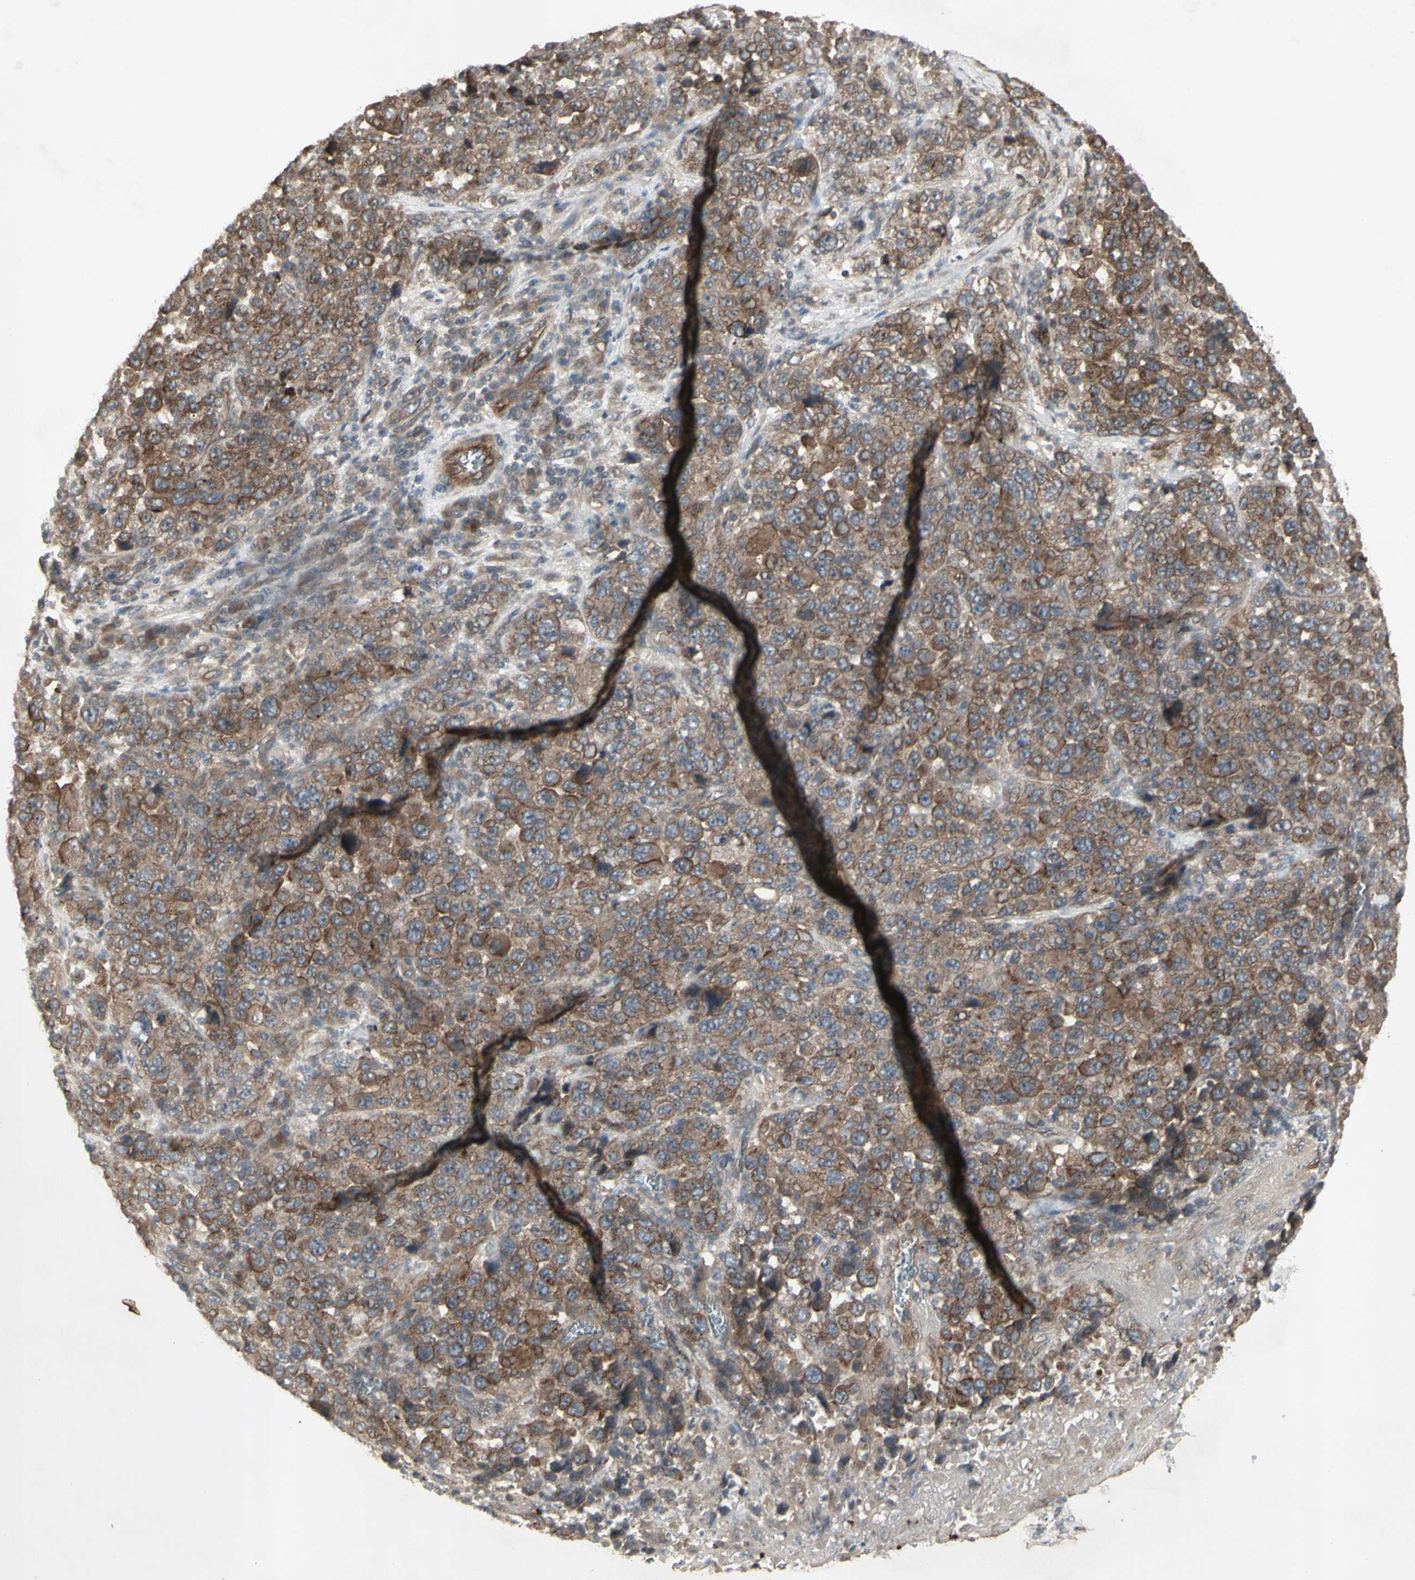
{"staining": {"intensity": "moderate", "quantity": "25%-75%", "location": "cytoplasmic/membranous"}, "tissue": "stomach cancer", "cell_type": "Tumor cells", "image_type": "cancer", "snomed": [{"axis": "morphology", "description": "Normal tissue, NOS"}, {"axis": "morphology", "description": "Adenocarcinoma, NOS"}, {"axis": "topography", "description": "Stomach, upper"}, {"axis": "topography", "description": "Stomach"}], "caption": "An immunohistochemistry (IHC) photomicrograph of tumor tissue is shown. Protein staining in brown labels moderate cytoplasmic/membranous positivity in stomach adenocarcinoma within tumor cells.", "gene": "JAG1", "patient": {"sex": "male", "age": 59}}